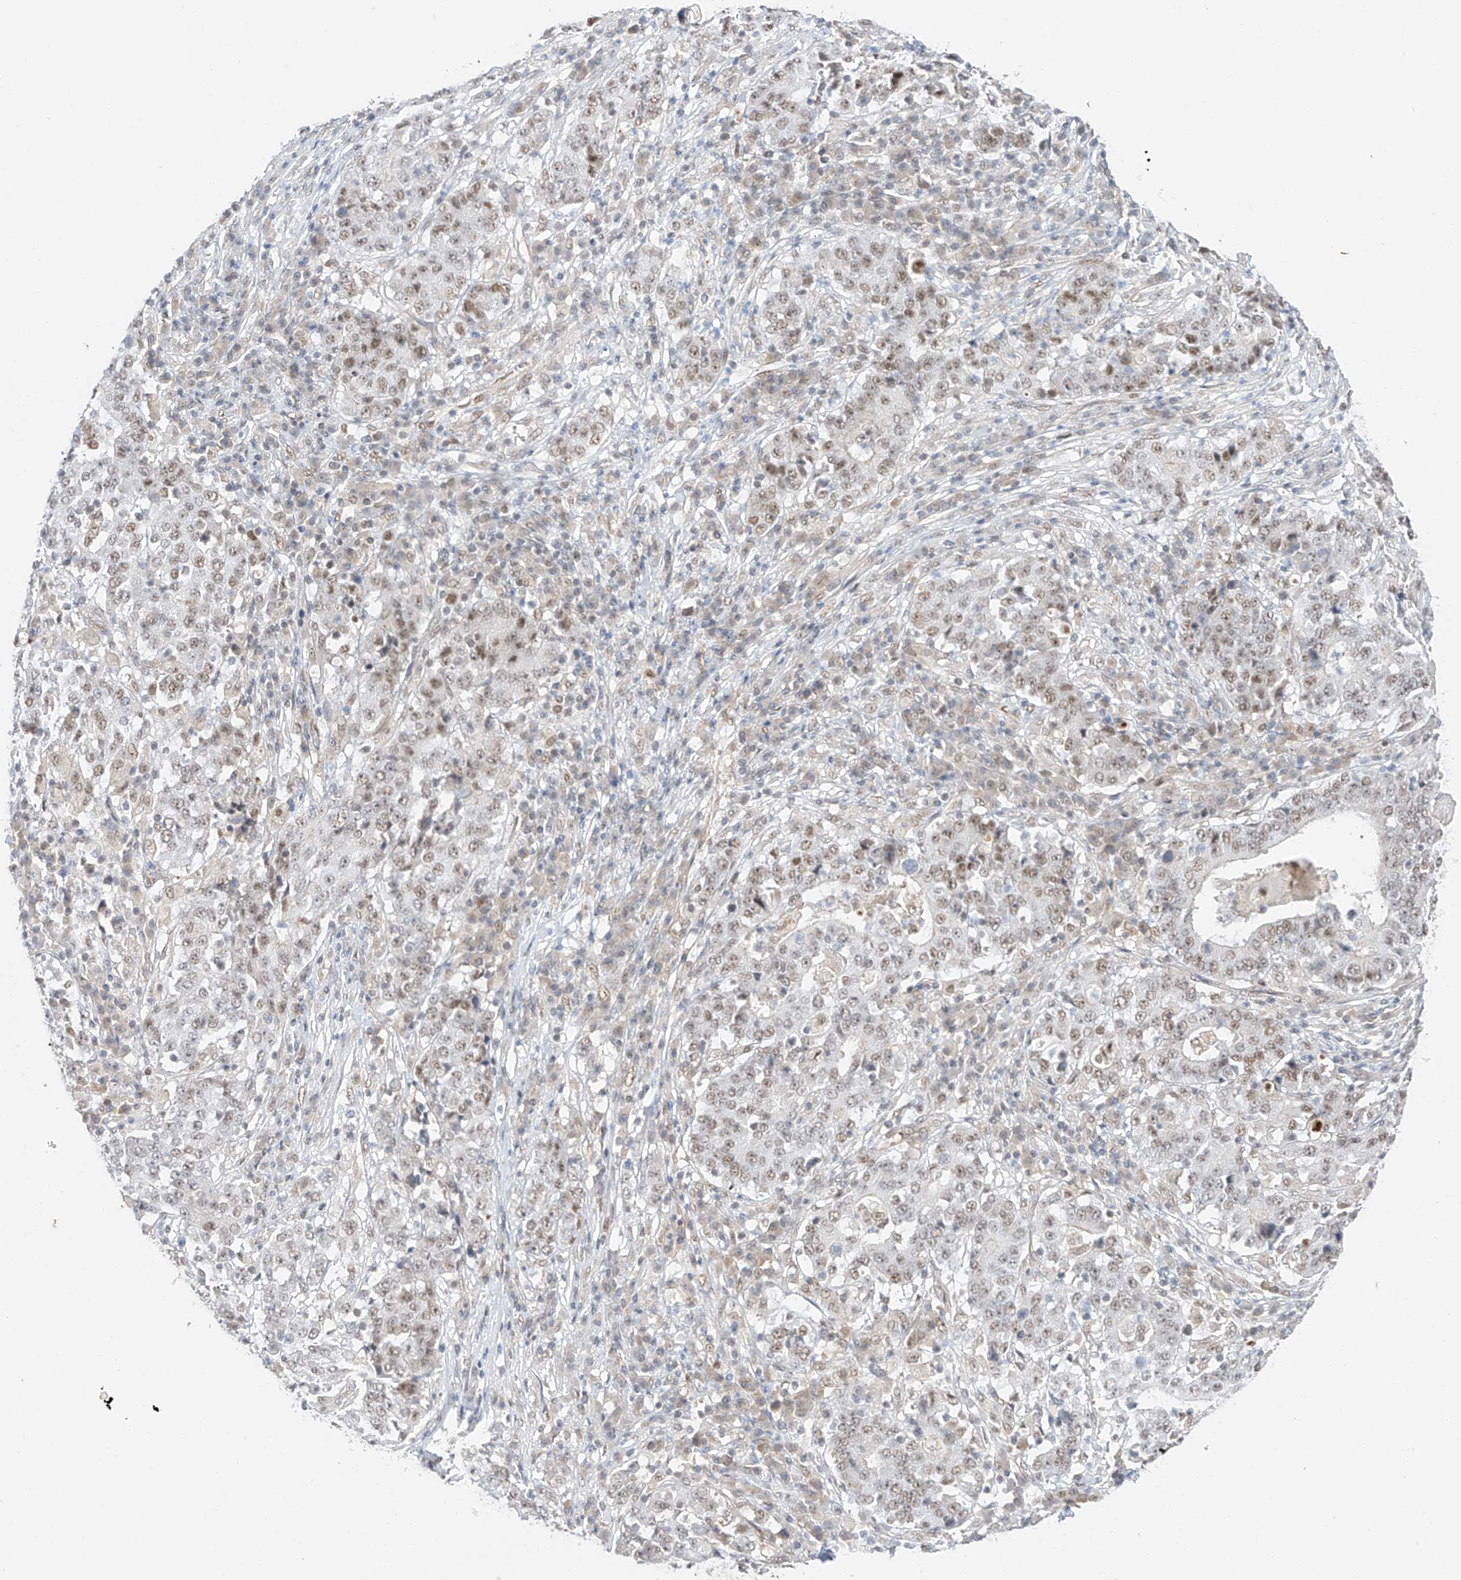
{"staining": {"intensity": "weak", "quantity": ">75%", "location": "nuclear"}, "tissue": "stomach cancer", "cell_type": "Tumor cells", "image_type": "cancer", "snomed": [{"axis": "morphology", "description": "Adenocarcinoma, NOS"}, {"axis": "topography", "description": "Stomach"}], "caption": "An IHC micrograph of neoplastic tissue is shown. Protein staining in brown shows weak nuclear positivity in stomach cancer within tumor cells. The staining was performed using DAB, with brown indicating positive protein expression. Nuclei are stained blue with hematoxylin.", "gene": "POGK", "patient": {"sex": "male", "age": 59}}